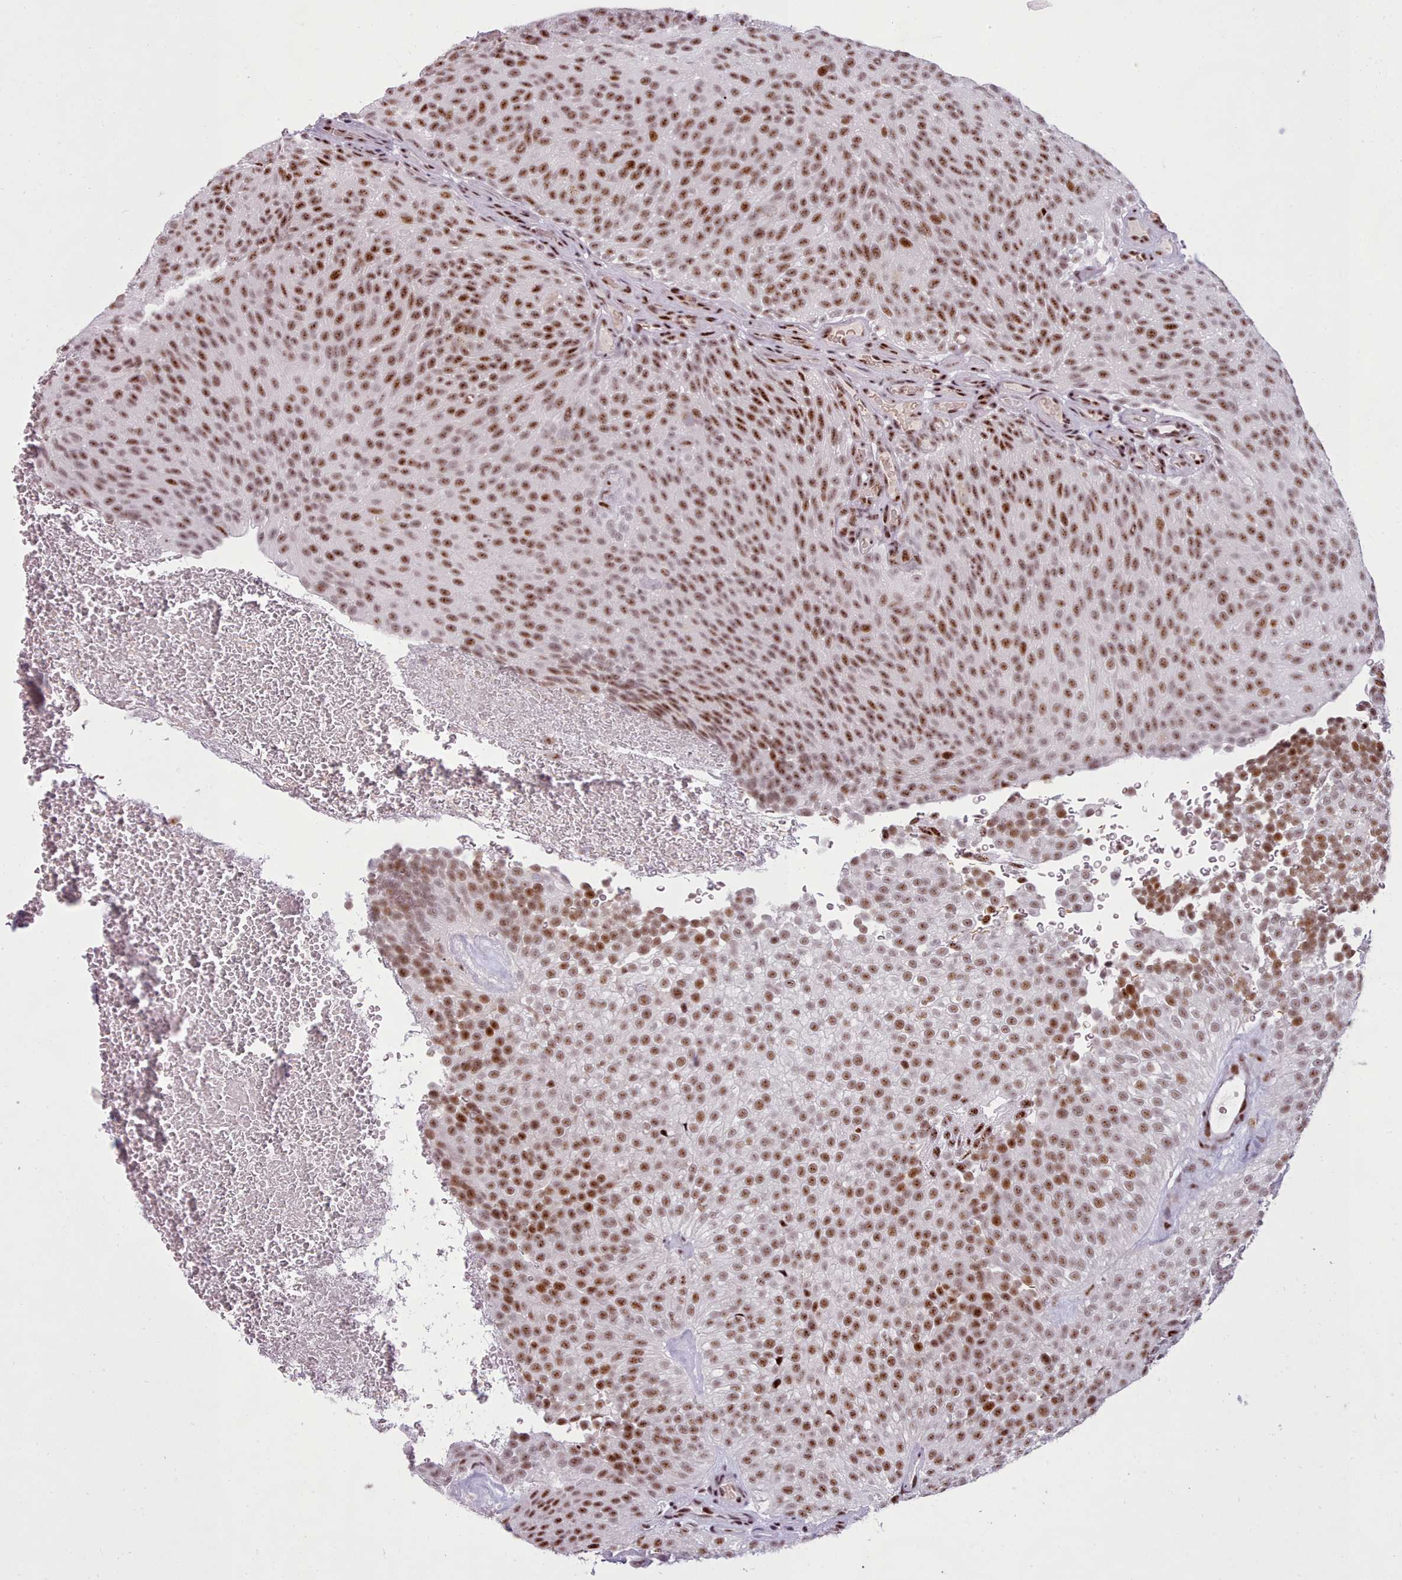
{"staining": {"intensity": "moderate", "quantity": ">75%", "location": "nuclear"}, "tissue": "urothelial cancer", "cell_type": "Tumor cells", "image_type": "cancer", "snomed": [{"axis": "morphology", "description": "Urothelial carcinoma, Low grade"}, {"axis": "topography", "description": "Urinary bladder"}], "caption": "DAB immunohistochemical staining of human urothelial carcinoma (low-grade) displays moderate nuclear protein expression in about >75% of tumor cells.", "gene": "TMEM35B", "patient": {"sex": "male", "age": 78}}